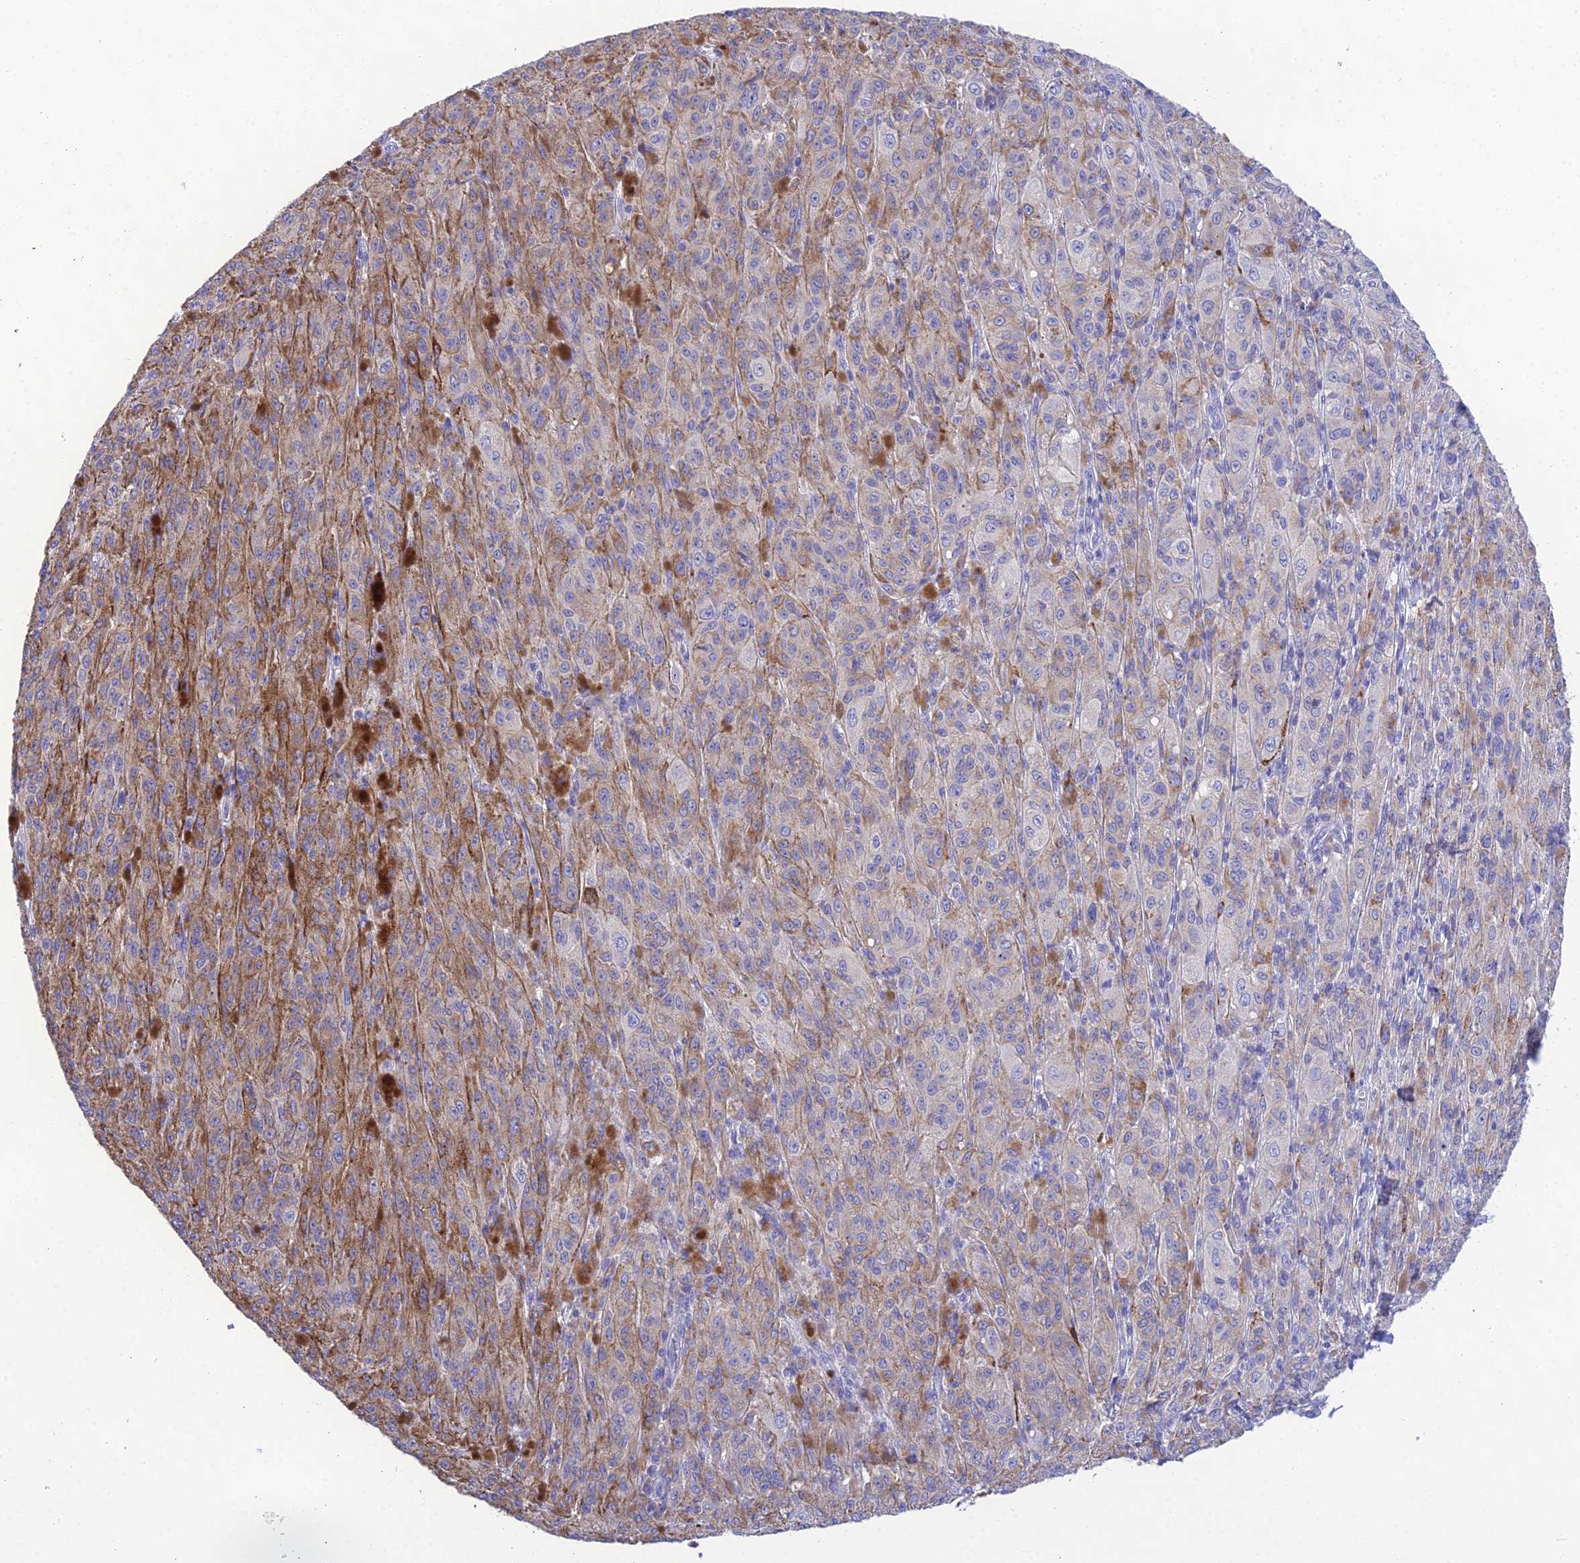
{"staining": {"intensity": "negative", "quantity": "none", "location": "none"}, "tissue": "melanoma", "cell_type": "Tumor cells", "image_type": "cancer", "snomed": [{"axis": "morphology", "description": "Malignant melanoma, NOS"}, {"axis": "topography", "description": "Skin"}], "caption": "IHC image of neoplastic tissue: human melanoma stained with DAB displays no significant protein expression in tumor cells. (DAB immunohistochemistry visualized using brightfield microscopy, high magnification).", "gene": "KIAA0408", "patient": {"sex": "female", "age": 52}}